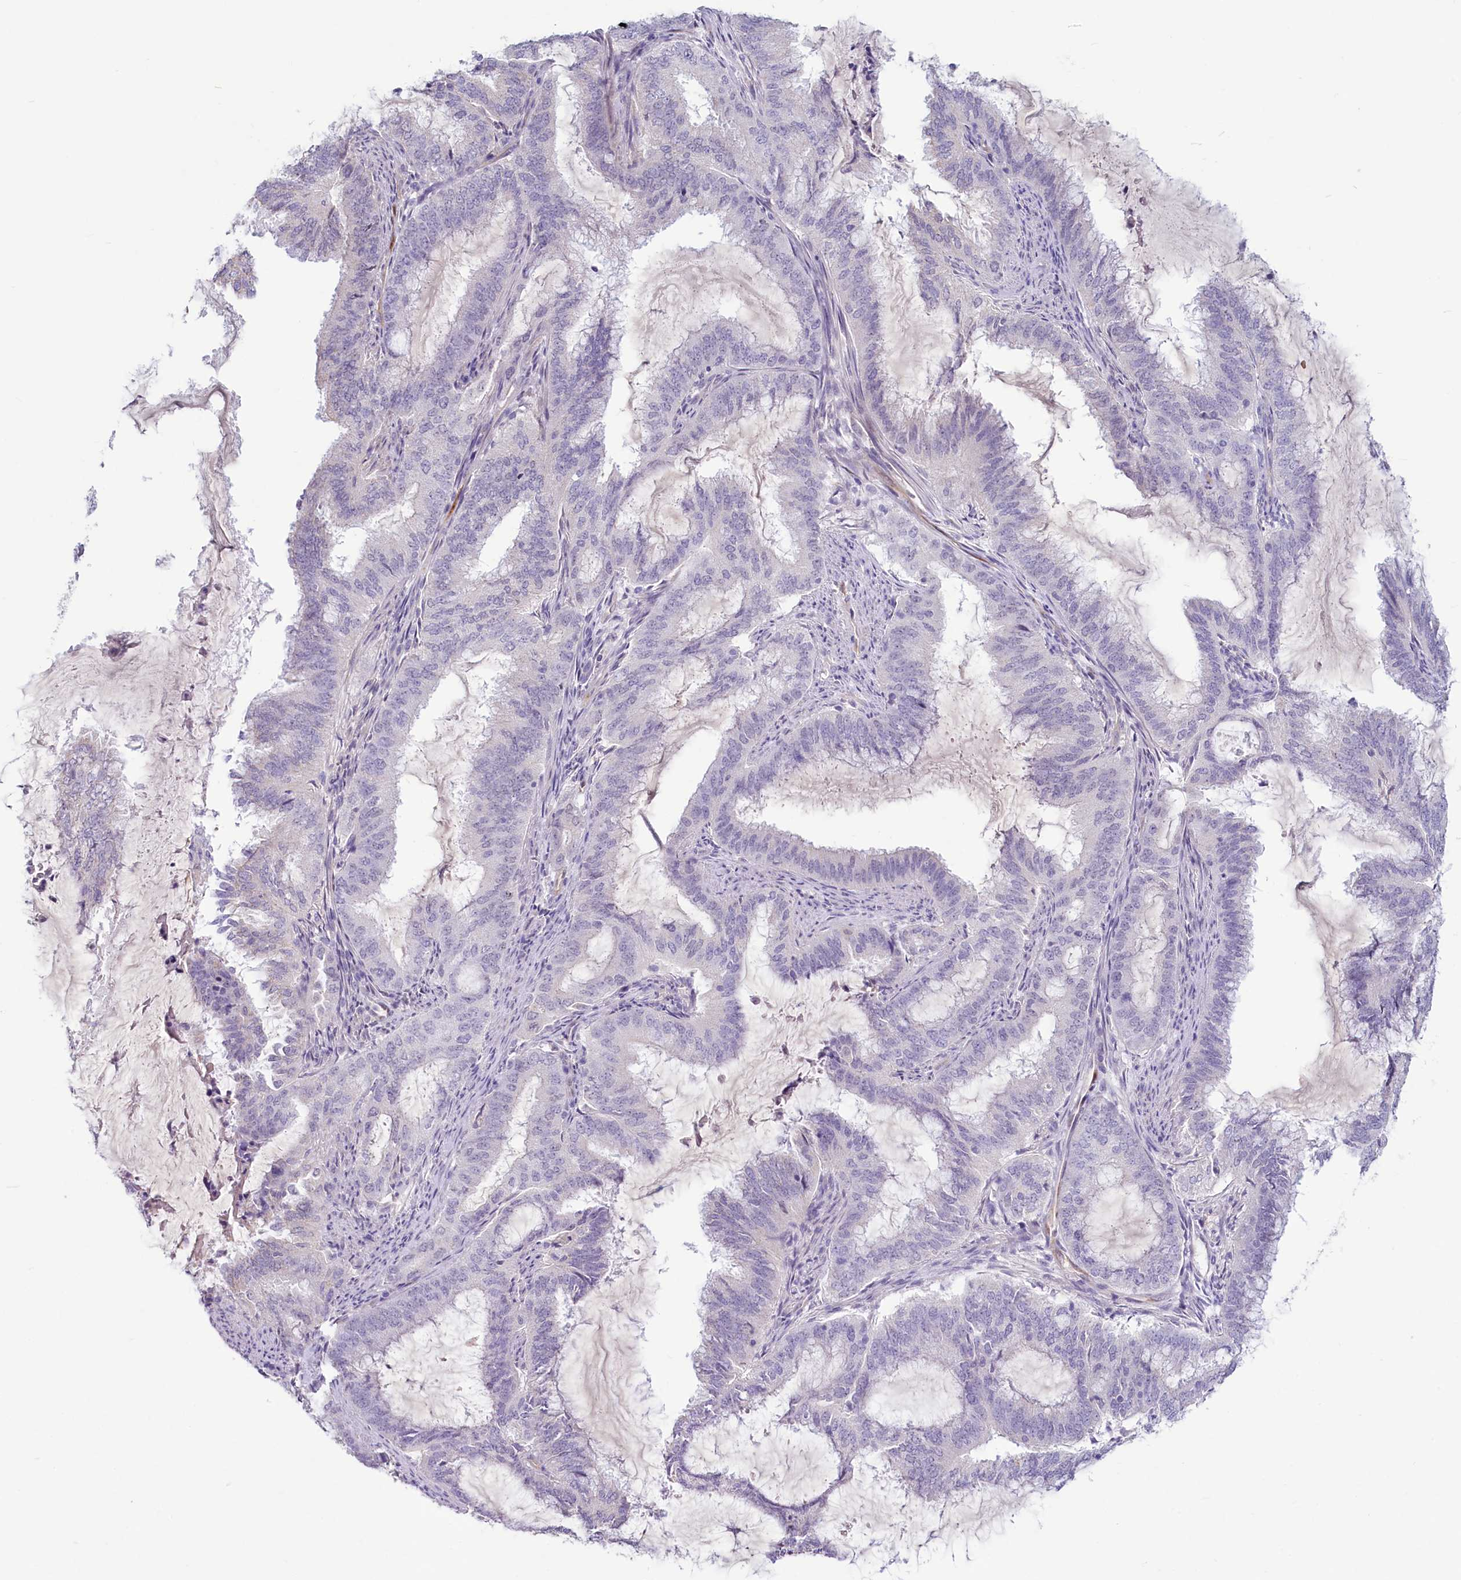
{"staining": {"intensity": "negative", "quantity": "none", "location": "none"}, "tissue": "endometrial cancer", "cell_type": "Tumor cells", "image_type": "cancer", "snomed": [{"axis": "morphology", "description": "Adenocarcinoma, NOS"}, {"axis": "topography", "description": "Endometrium"}], "caption": "A high-resolution photomicrograph shows immunohistochemistry (IHC) staining of endometrial cancer, which exhibits no significant positivity in tumor cells.", "gene": "PROCR", "patient": {"sex": "female", "age": 51}}